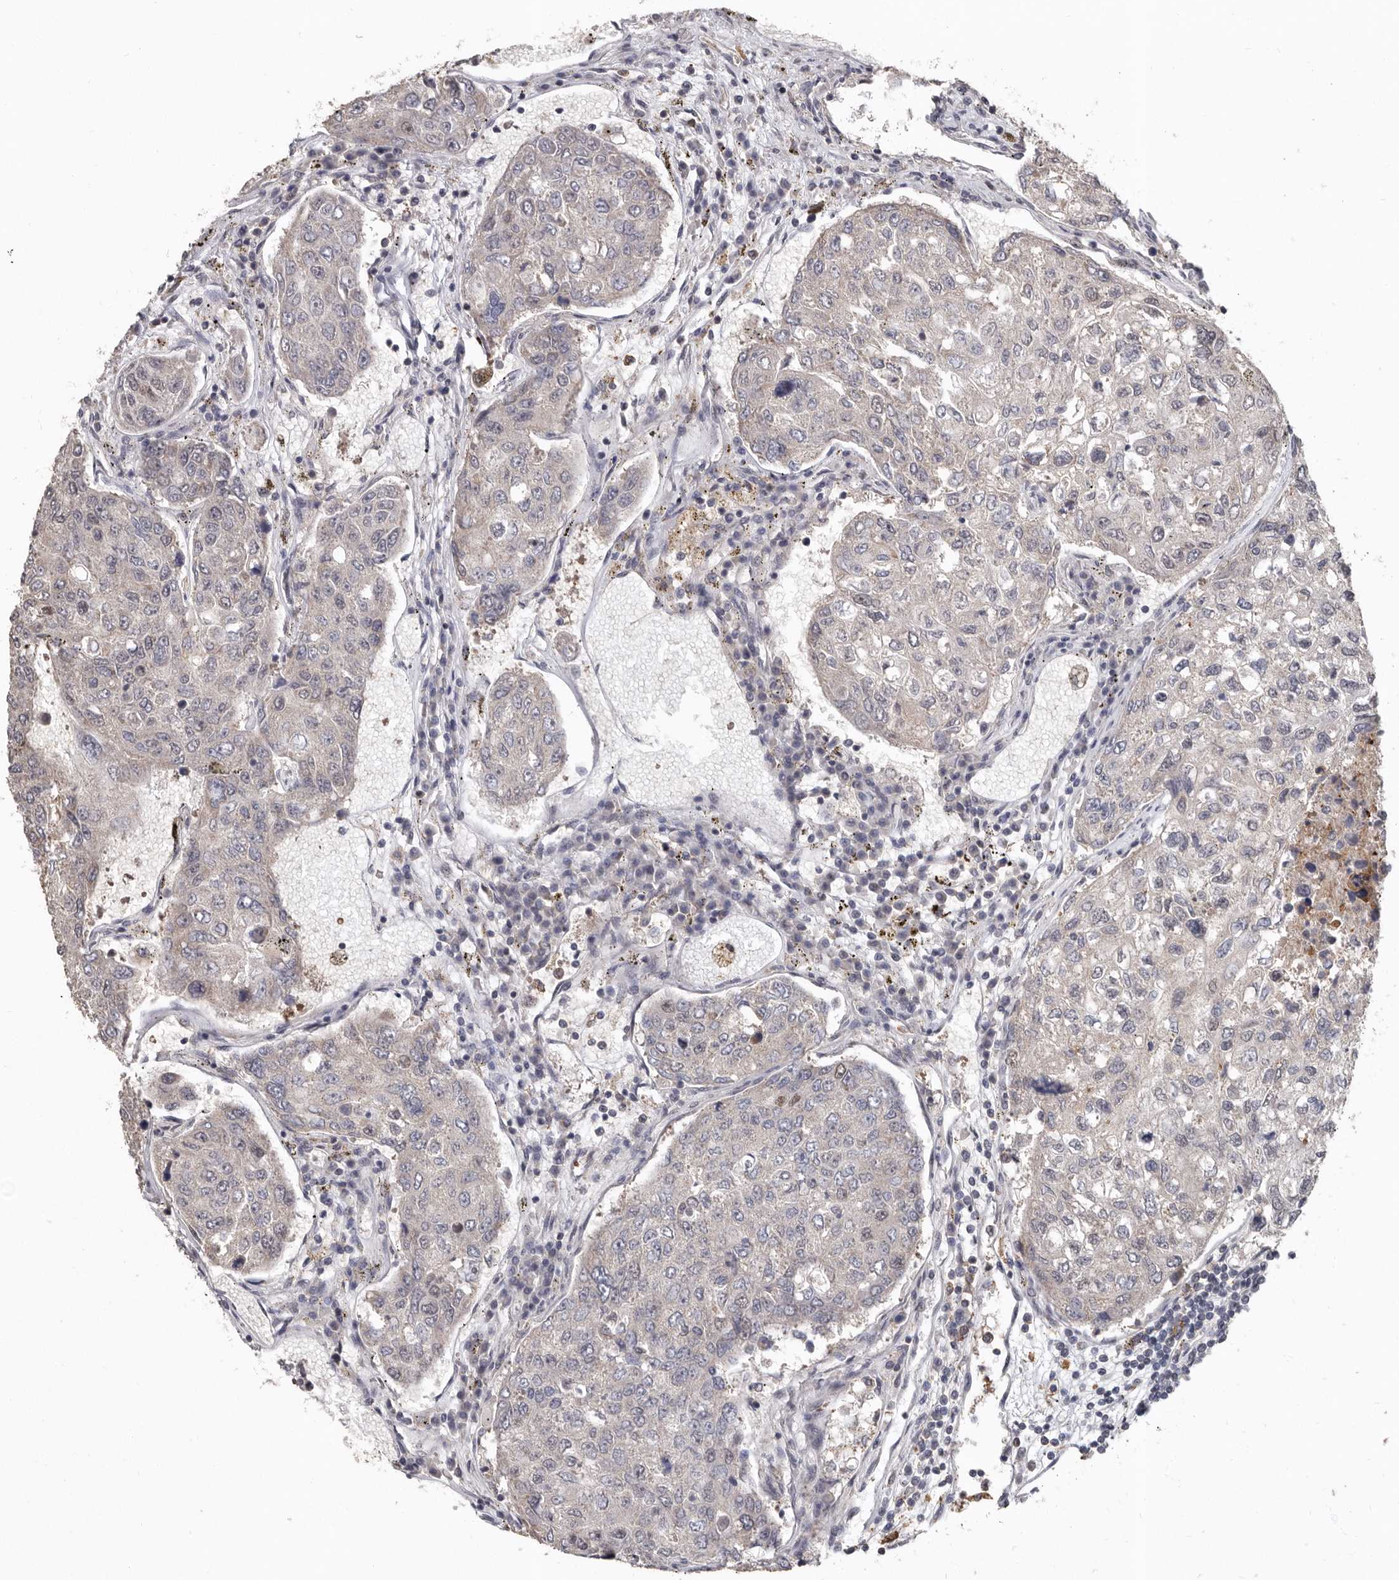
{"staining": {"intensity": "negative", "quantity": "none", "location": "none"}, "tissue": "urothelial cancer", "cell_type": "Tumor cells", "image_type": "cancer", "snomed": [{"axis": "morphology", "description": "Urothelial carcinoma, High grade"}, {"axis": "topography", "description": "Lymph node"}, {"axis": "topography", "description": "Urinary bladder"}], "caption": "Immunohistochemistry (IHC) of urothelial cancer demonstrates no expression in tumor cells. (DAB immunohistochemistry (IHC), high magnification).", "gene": "LRGUK", "patient": {"sex": "male", "age": 51}}